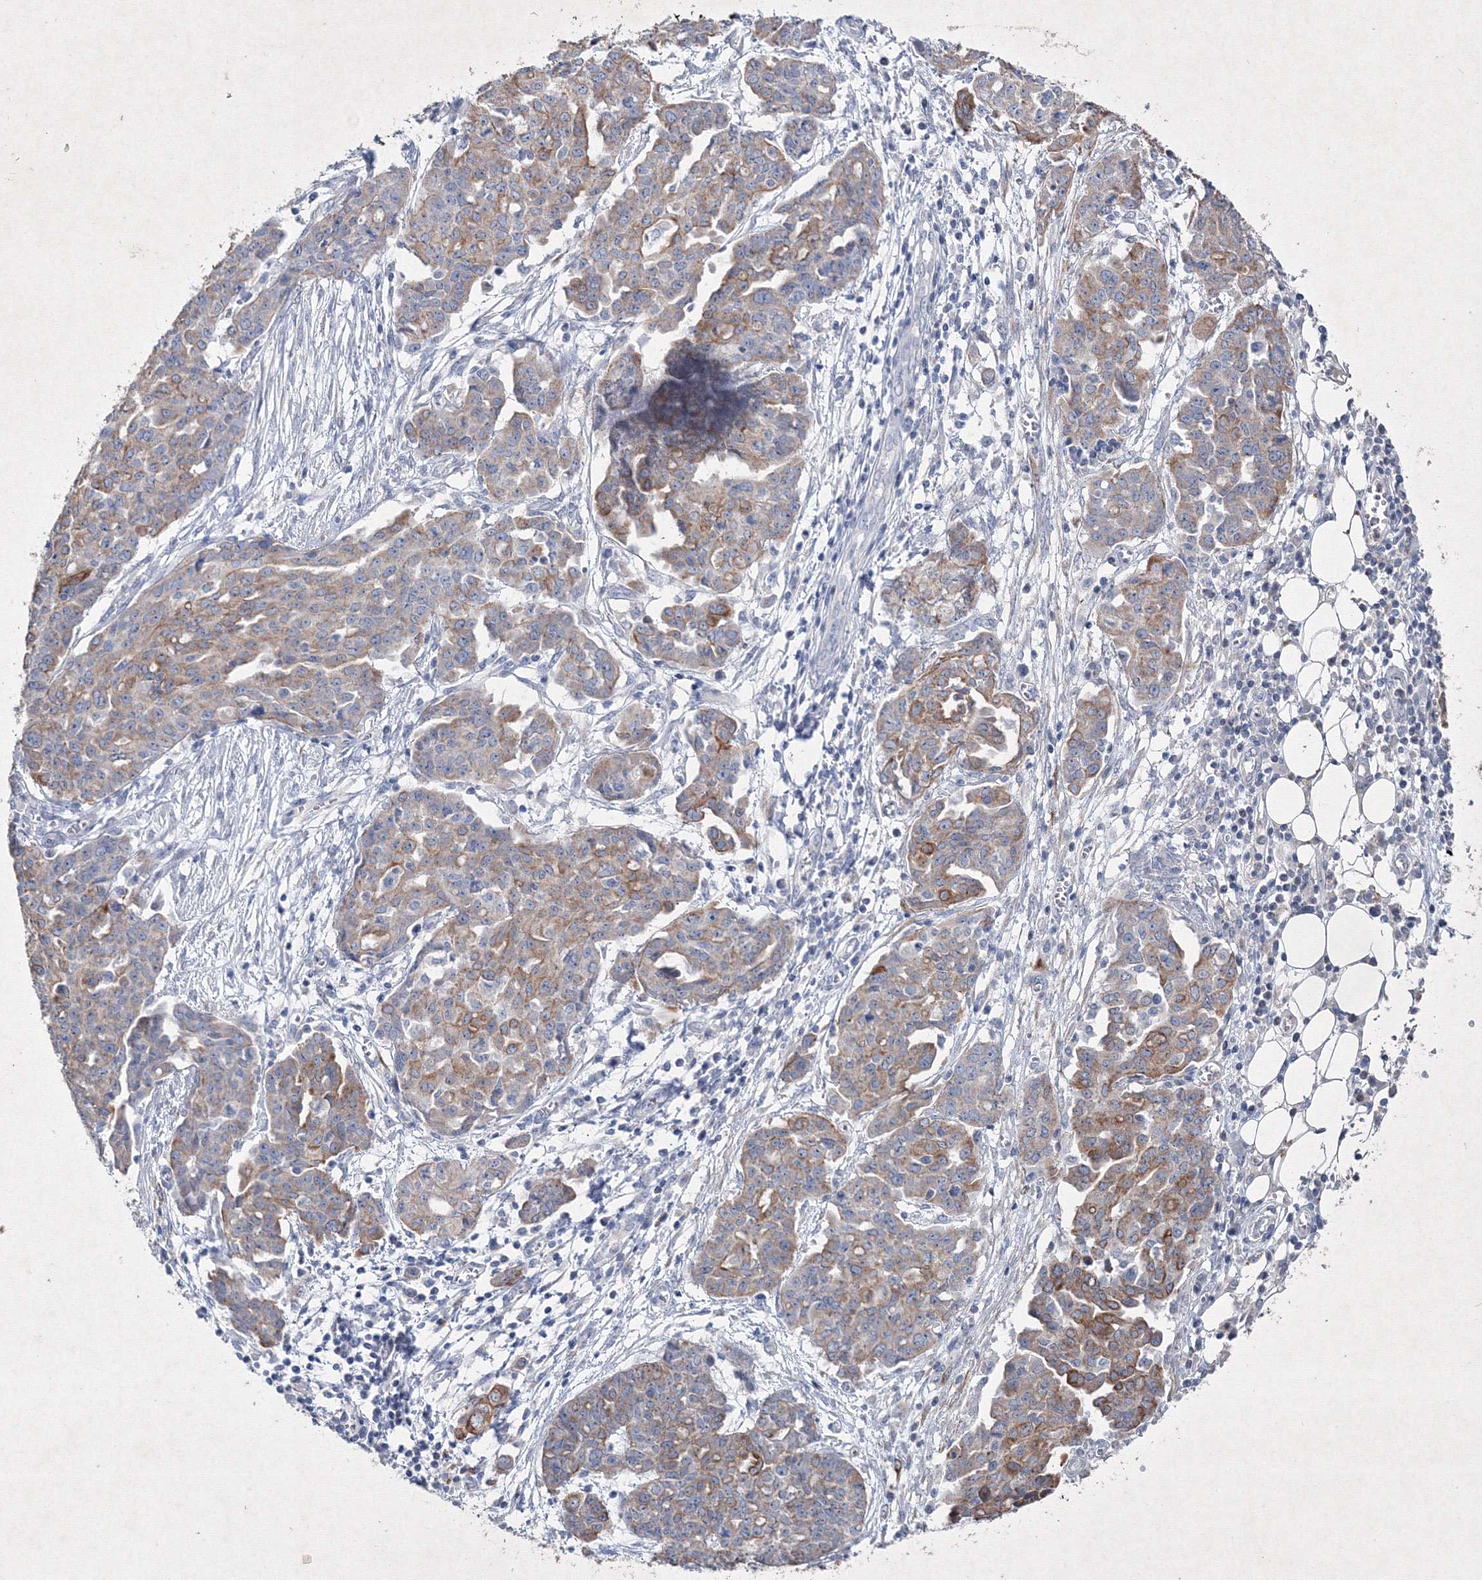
{"staining": {"intensity": "moderate", "quantity": ">75%", "location": "cytoplasmic/membranous"}, "tissue": "ovarian cancer", "cell_type": "Tumor cells", "image_type": "cancer", "snomed": [{"axis": "morphology", "description": "Cystadenocarcinoma, serous, NOS"}, {"axis": "topography", "description": "Soft tissue"}, {"axis": "topography", "description": "Ovary"}], "caption": "Protein analysis of ovarian serous cystadenocarcinoma tissue displays moderate cytoplasmic/membranous expression in about >75% of tumor cells. (DAB IHC, brown staining for protein, blue staining for nuclei).", "gene": "SMIM29", "patient": {"sex": "female", "age": 57}}